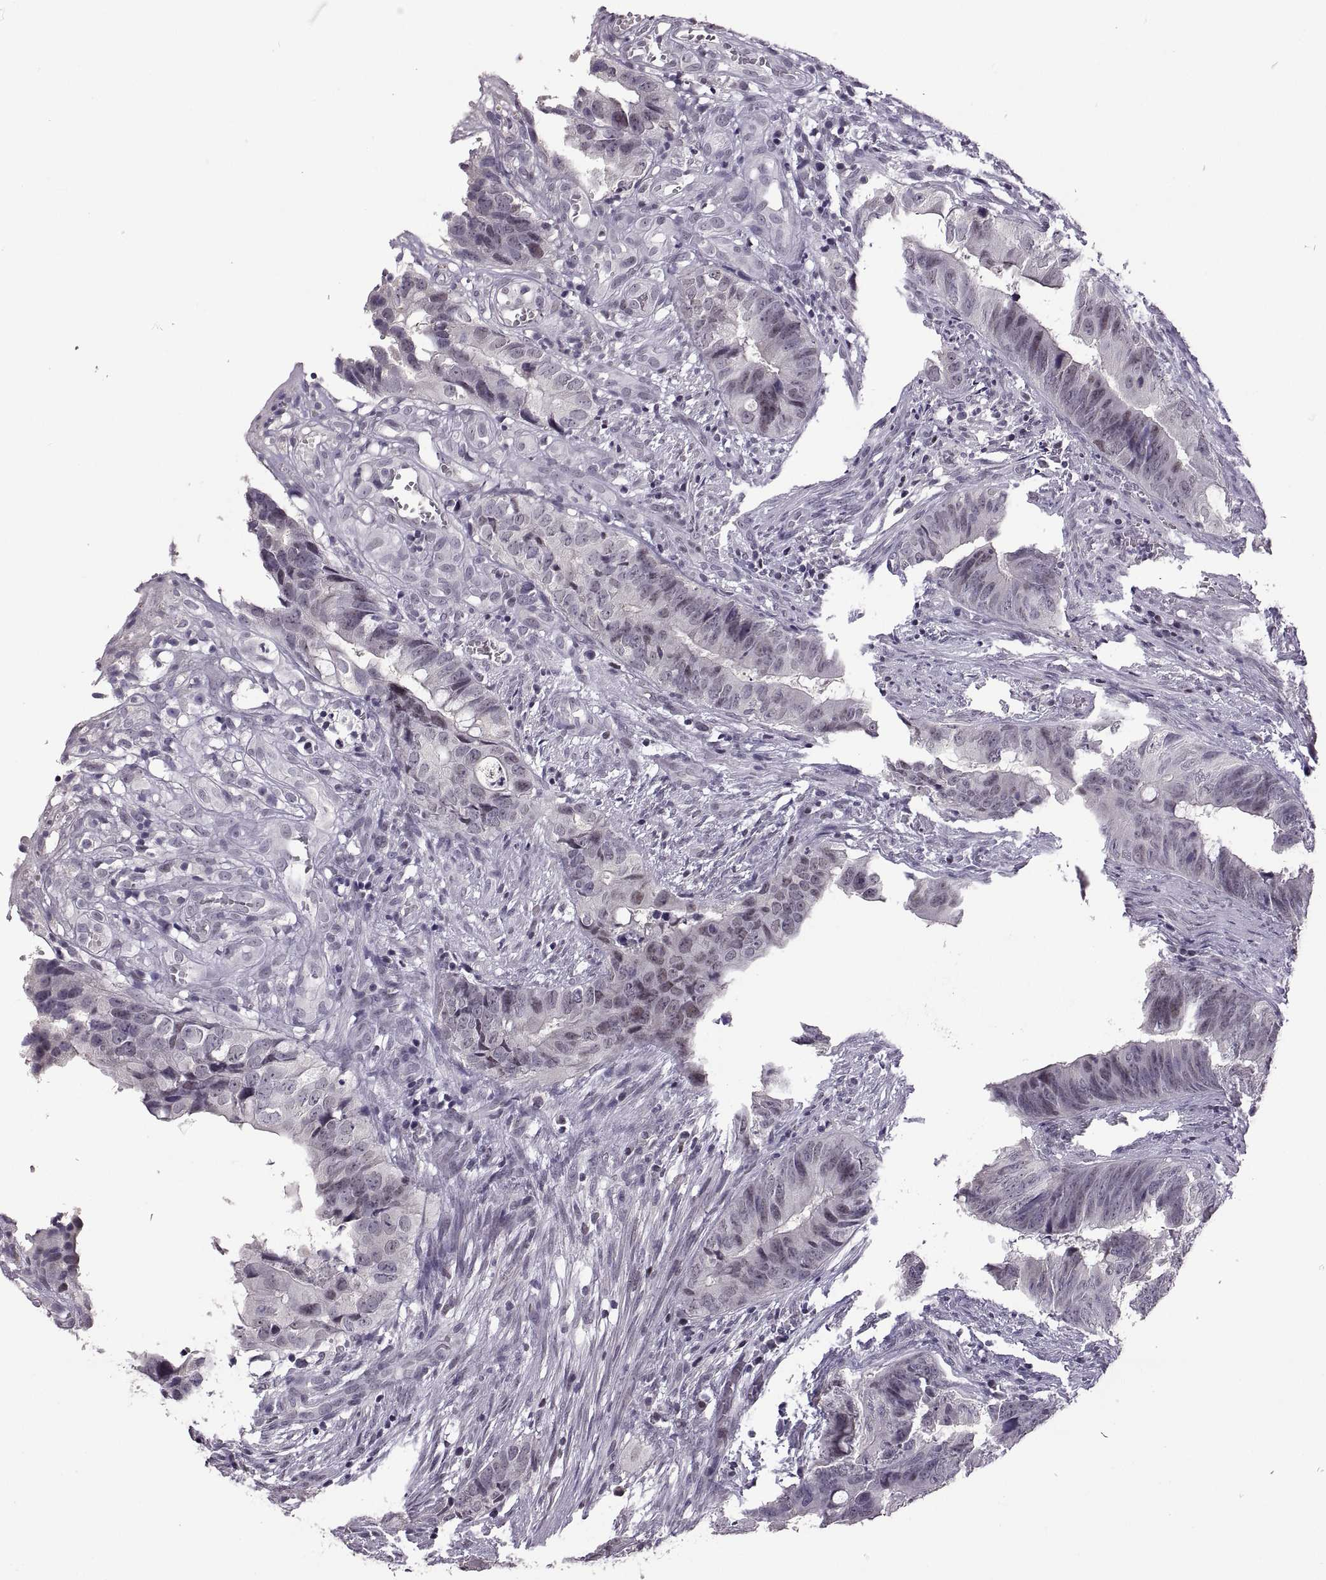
{"staining": {"intensity": "negative", "quantity": "none", "location": "none"}, "tissue": "colorectal cancer", "cell_type": "Tumor cells", "image_type": "cancer", "snomed": [{"axis": "morphology", "description": "Adenocarcinoma, NOS"}, {"axis": "topography", "description": "Colon"}], "caption": "An image of human colorectal cancer is negative for staining in tumor cells.", "gene": "NEK2", "patient": {"sex": "female", "age": 82}}